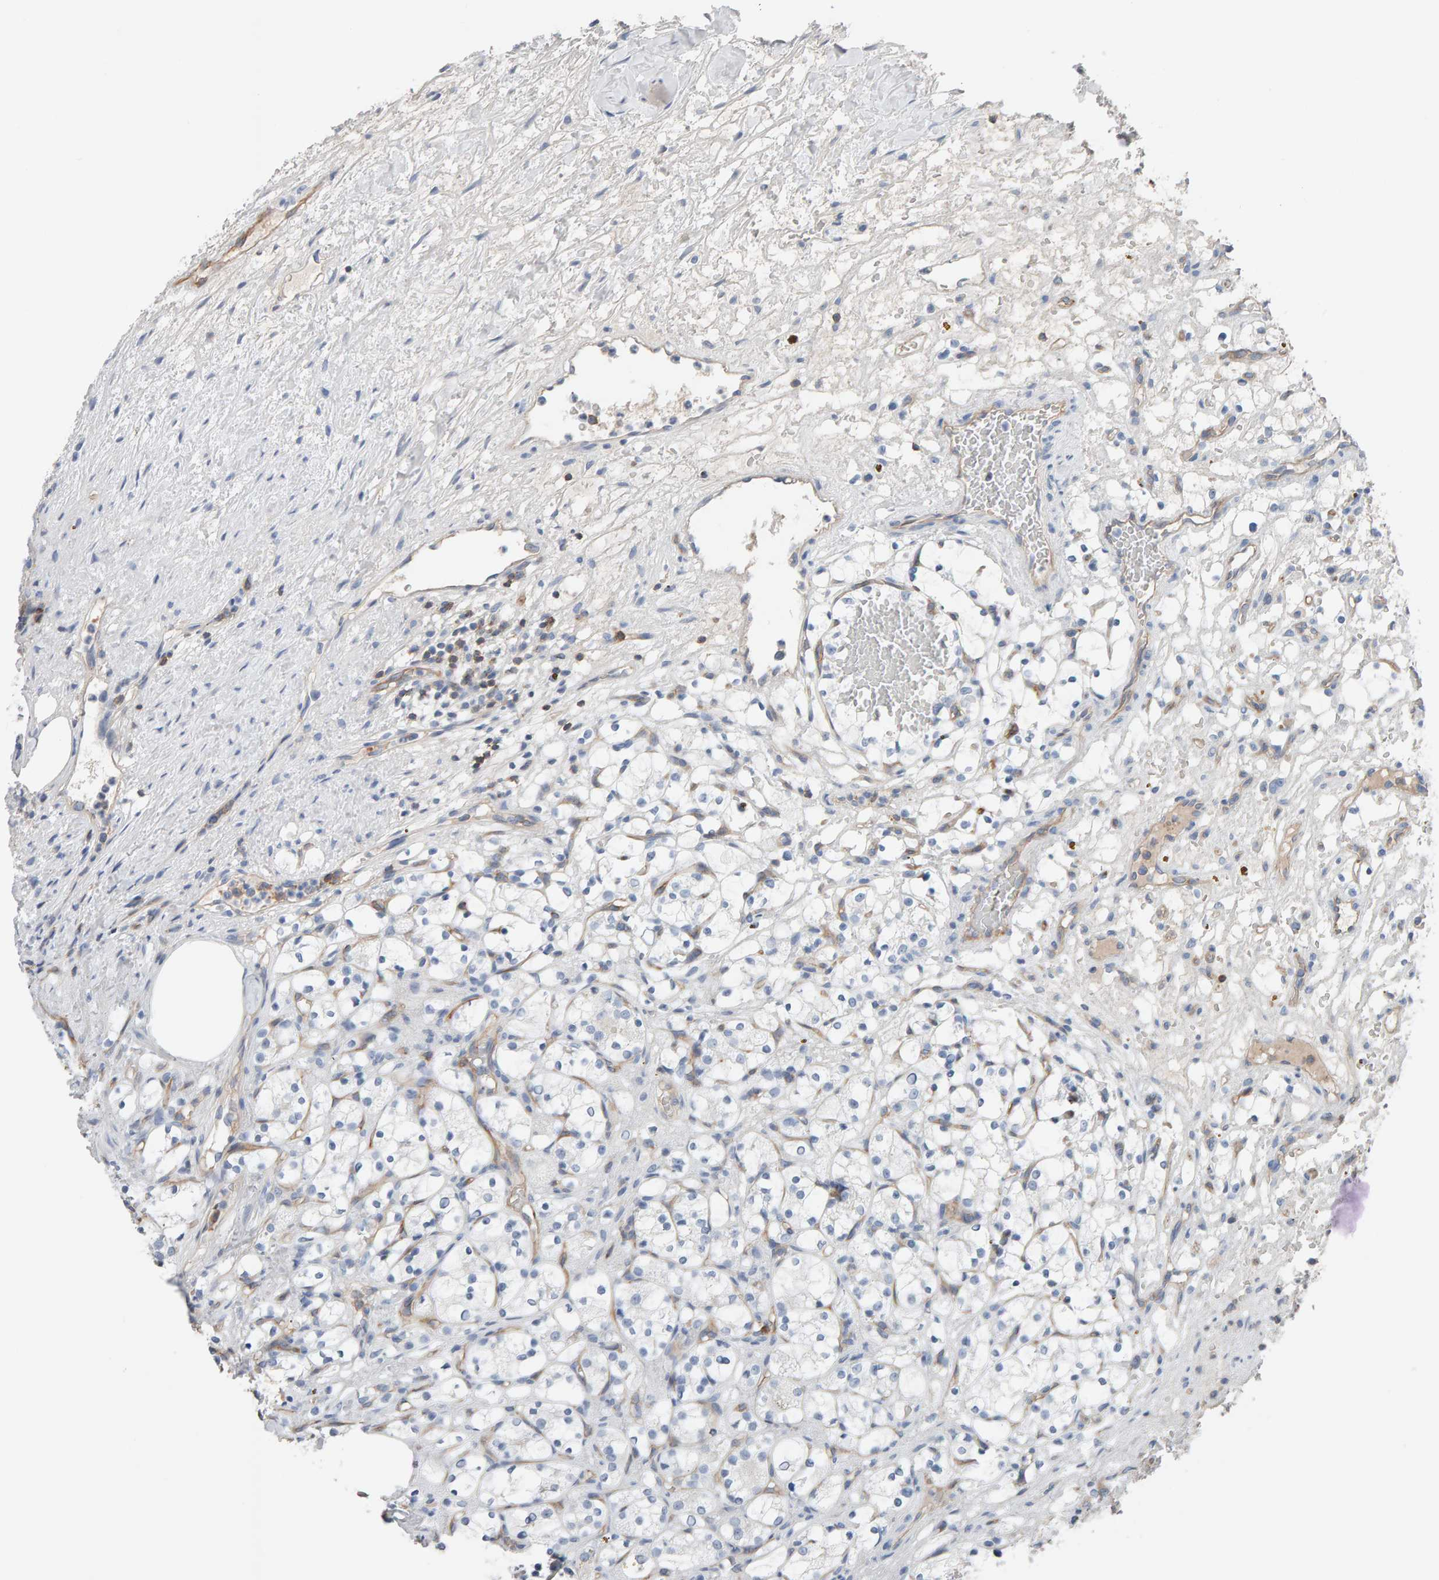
{"staining": {"intensity": "negative", "quantity": "none", "location": "none"}, "tissue": "renal cancer", "cell_type": "Tumor cells", "image_type": "cancer", "snomed": [{"axis": "morphology", "description": "Adenocarcinoma, NOS"}, {"axis": "topography", "description": "Kidney"}], "caption": "Tumor cells show no significant protein positivity in adenocarcinoma (renal).", "gene": "FYN", "patient": {"sex": "female", "age": 69}}